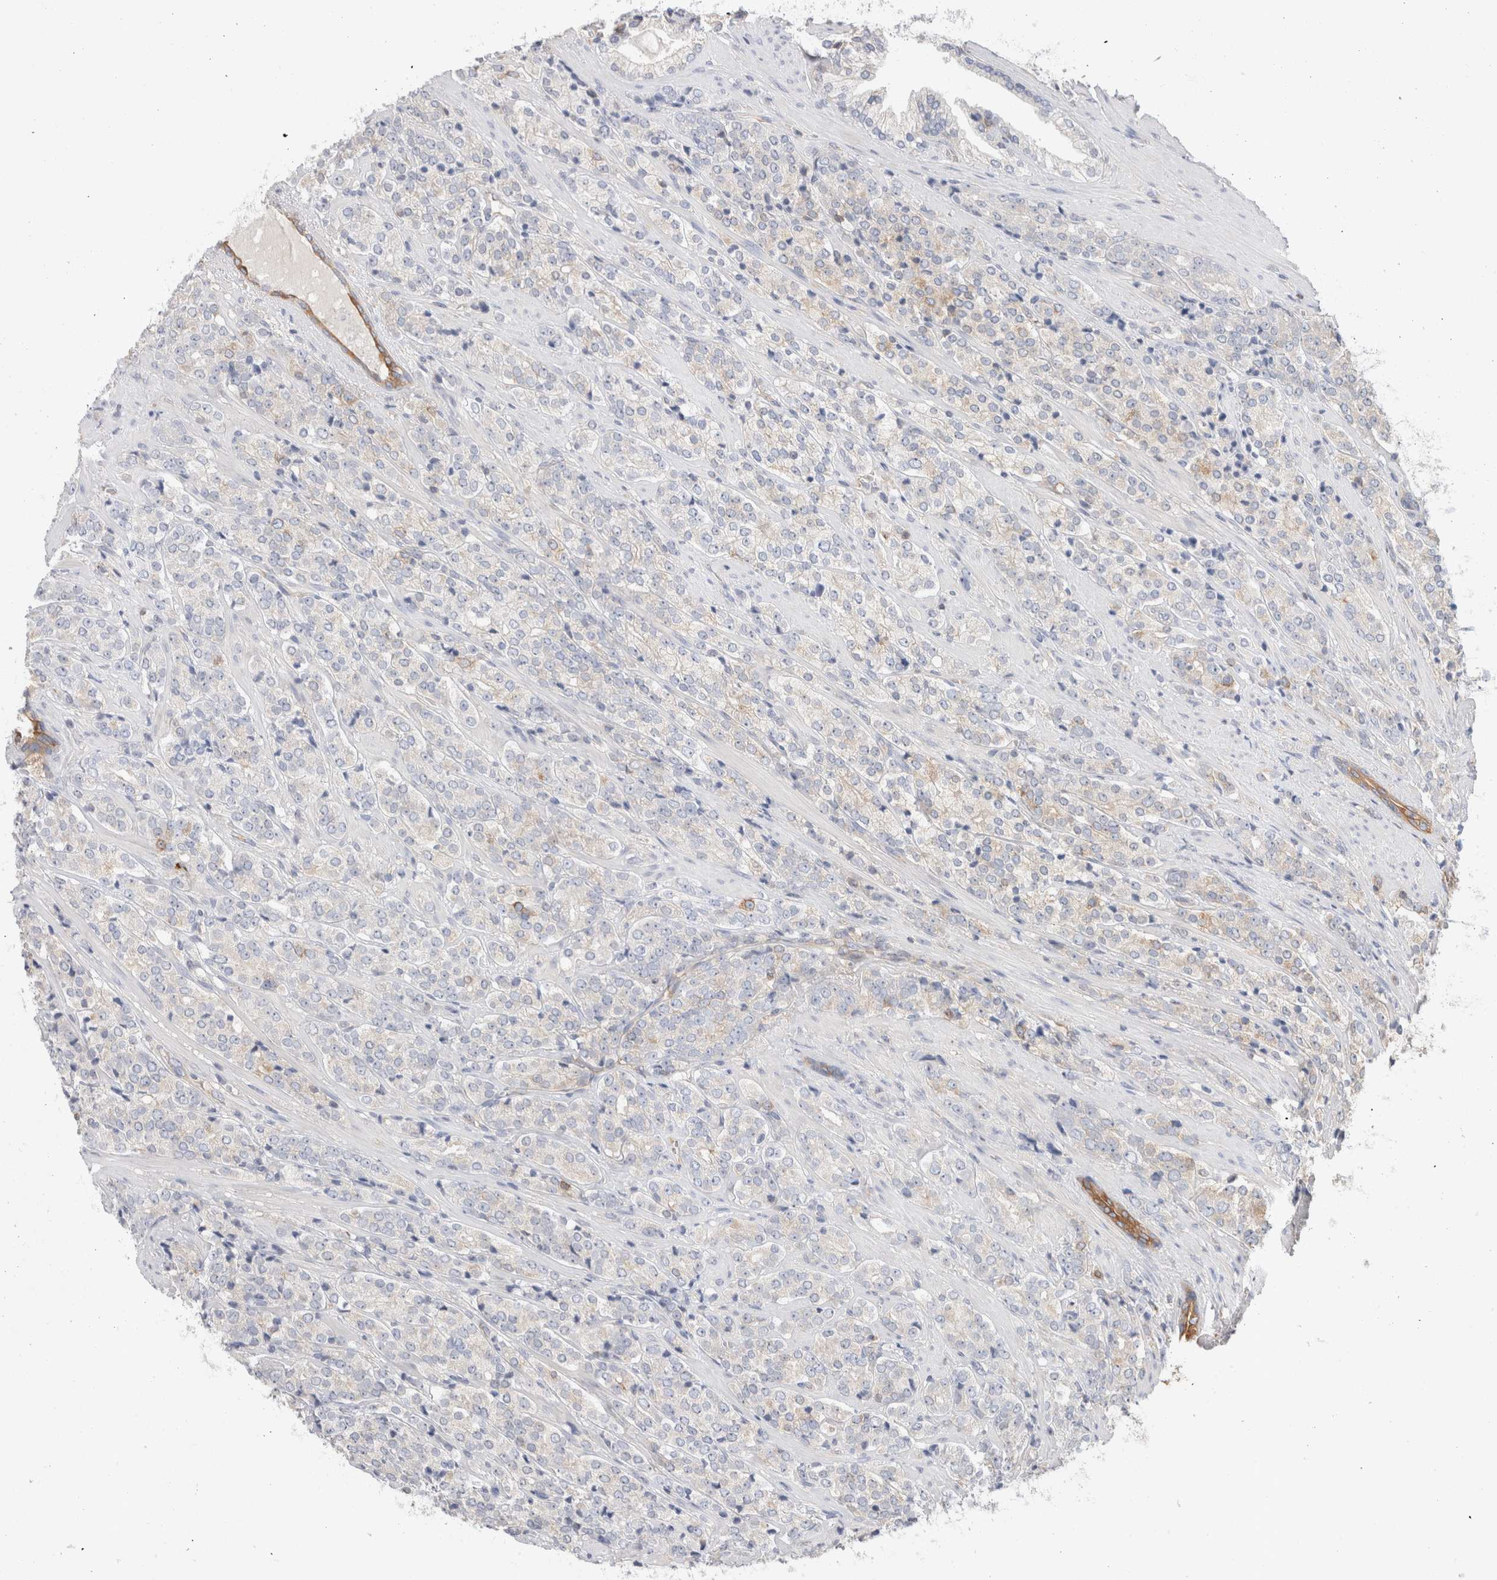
{"staining": {"intensity": "negative", "quantity": "none", "location": "none"}, "tissue": "prostate cancer", "cell_type": "Tumor cells", "image_type": "cancer", "snomed": [{"axis": "morphology", "description": "Adenocarcinoma, High grade"}, {"axis": "topography", "description": "Prostate"}], "caption": "IHC image of prostate cancer stained for a protein (brown), which shows no staining in tumor cells.", "gene": "CAPN2", "patient": {"sex": "male", "age": 71}}